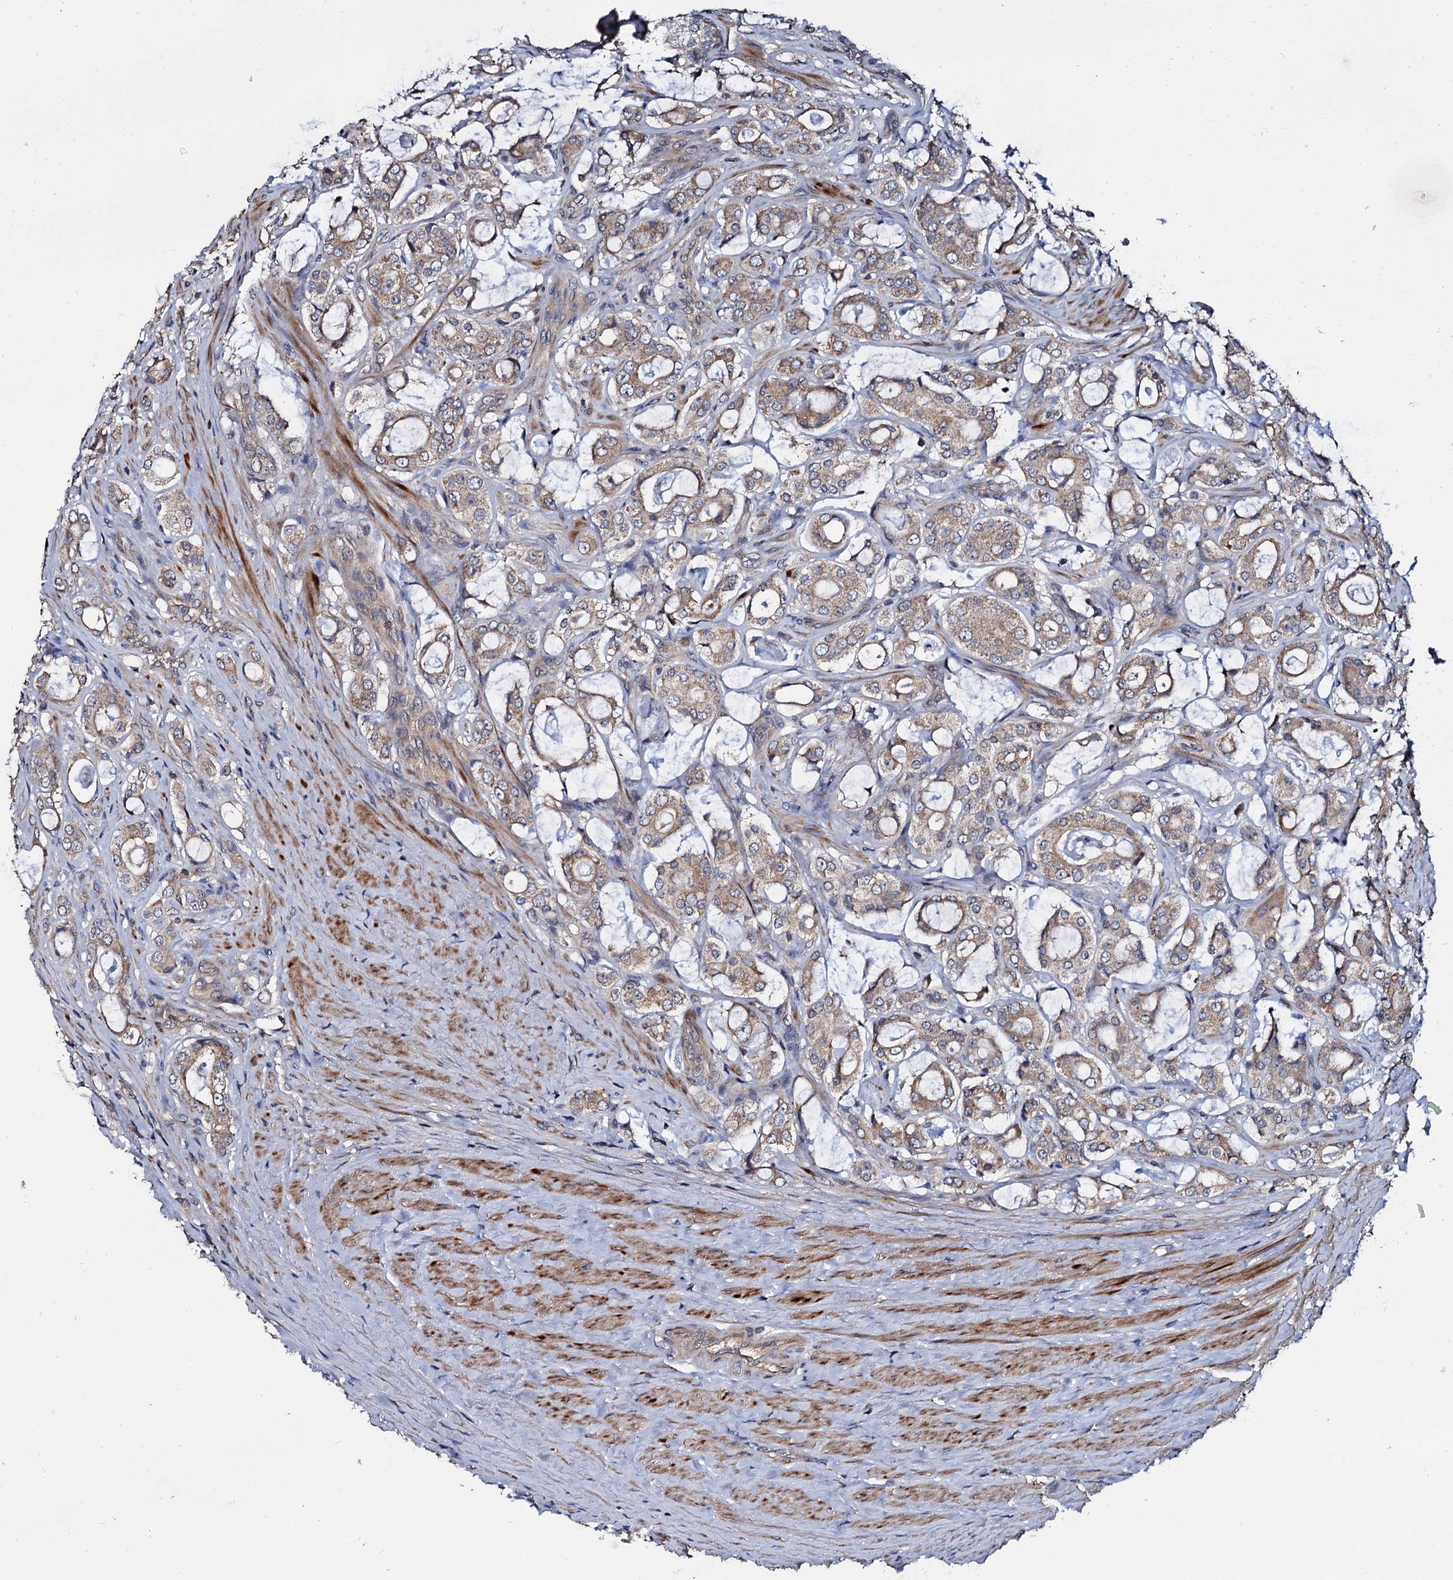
{"staining": {"intensity": "weak", "quantity": ">75%", "location": "cytoplasmic/membranous"}, "tissue": "prostate cancer", "cell_type": "Tumor cells", "image_type": "cancer", "snomed": [{"axis": "morphology", "description": "Adenocarcinoma, High grade"}, {"axis": "topography", "description": "Prostate"}], "caption": "Immunohistochemistry histopathology image of neoplastic tissue: high-grade adenocarcinoma (prostate) stained using immunohistochemistry (IHC) reveals low levels of weak protein expression localized specifically in the cytoplasmic/membranous of tumor cells, appearing as a cytoplasmic/membranous brown color.", "gene": "CEP192", "patient": {"sex": "male", "age": 63}}